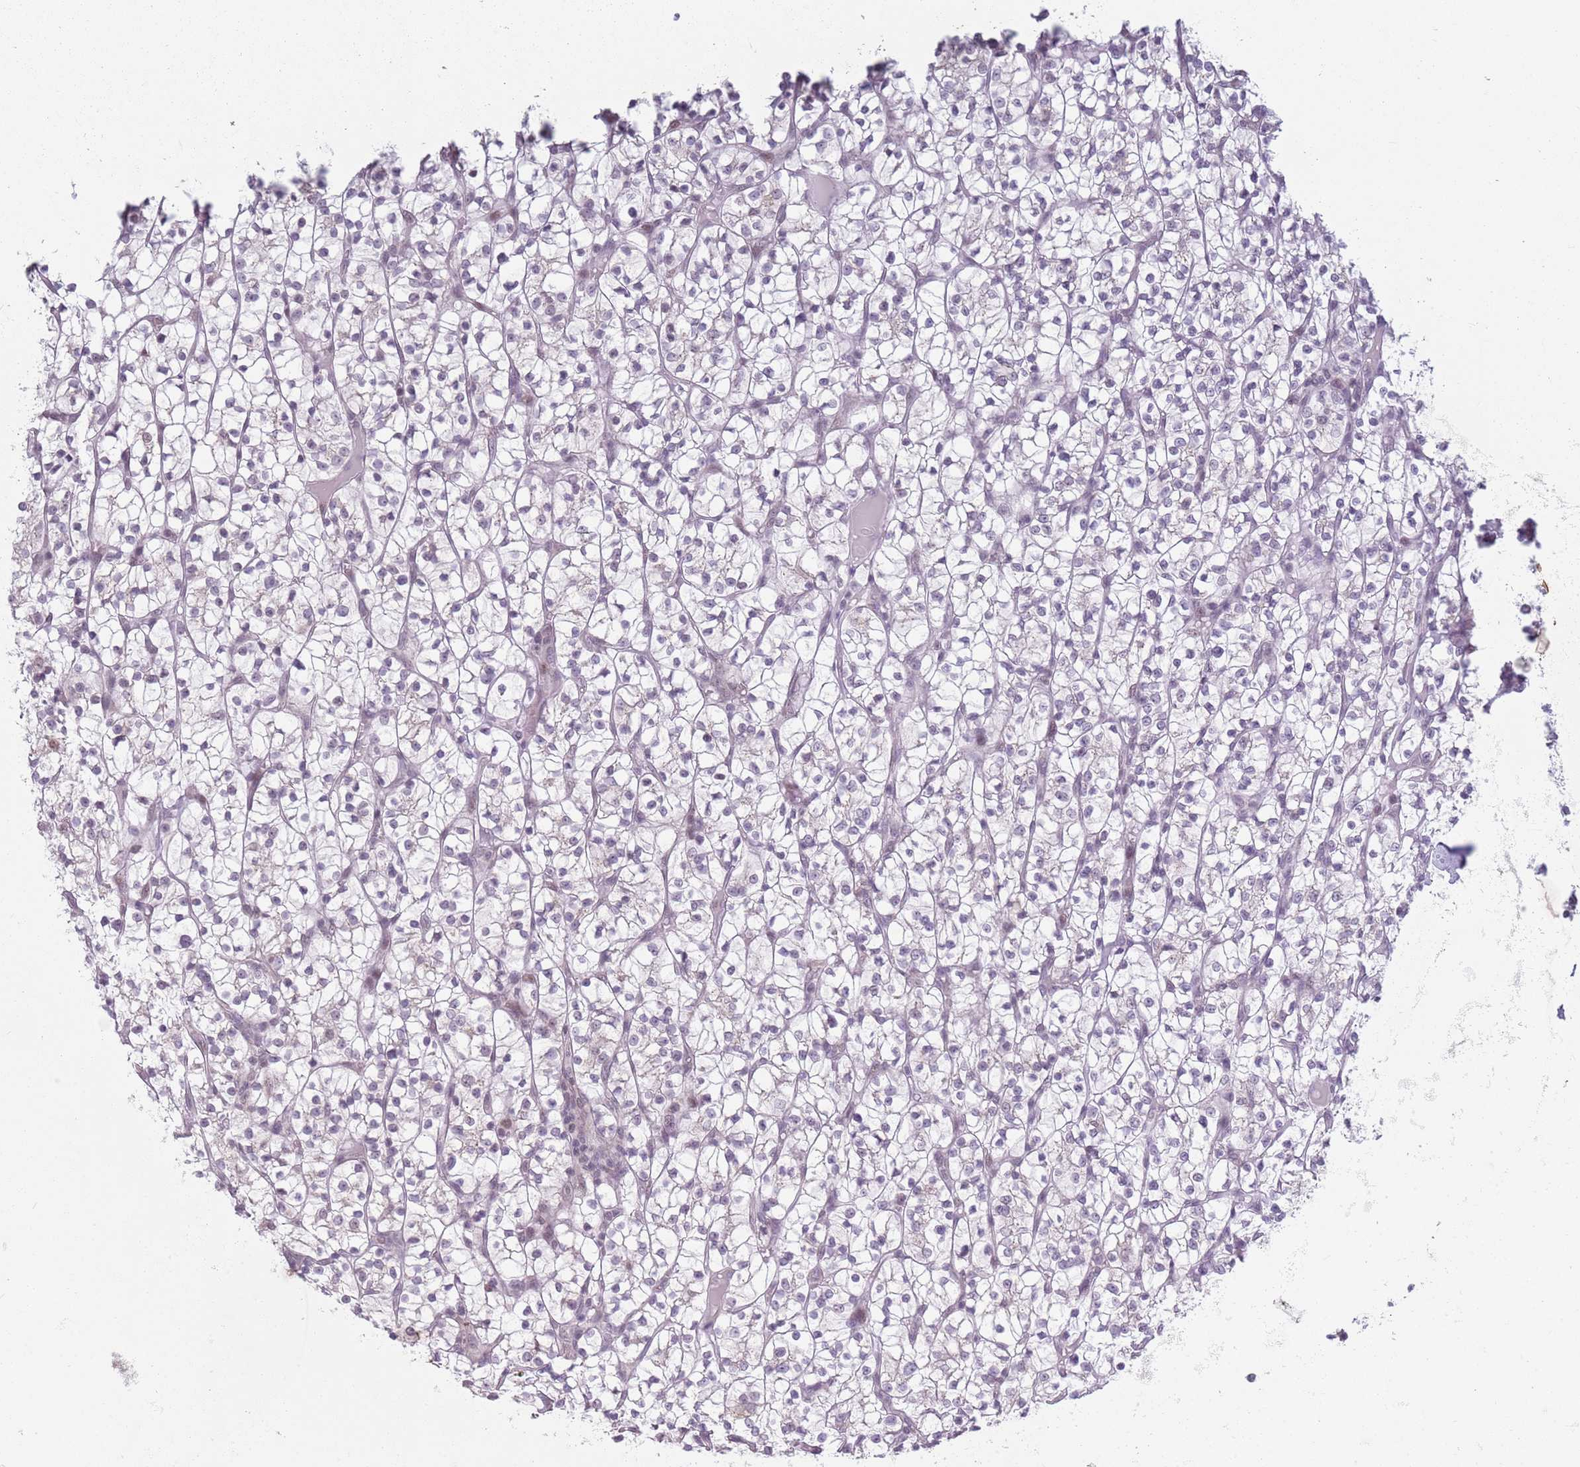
{"staining": {"intensity": "negative", "quantity": "none", "location": "none"}, "tissue": "renal cancer", "cell_type": "Tumor cells", "image_type": "cancer", "snomed": [{"axis": "morphology", "description": "Adenocarcinoma, NOS"}, {"axis": "topography", "description": "Kidney"}], "caption": "Immunohistochemical staining of human renal adenocarcinoma demonstrates no significant staining in tumor cells.", "gene": "MRPL34", "patient": {"sex": "female", "age": 64}}